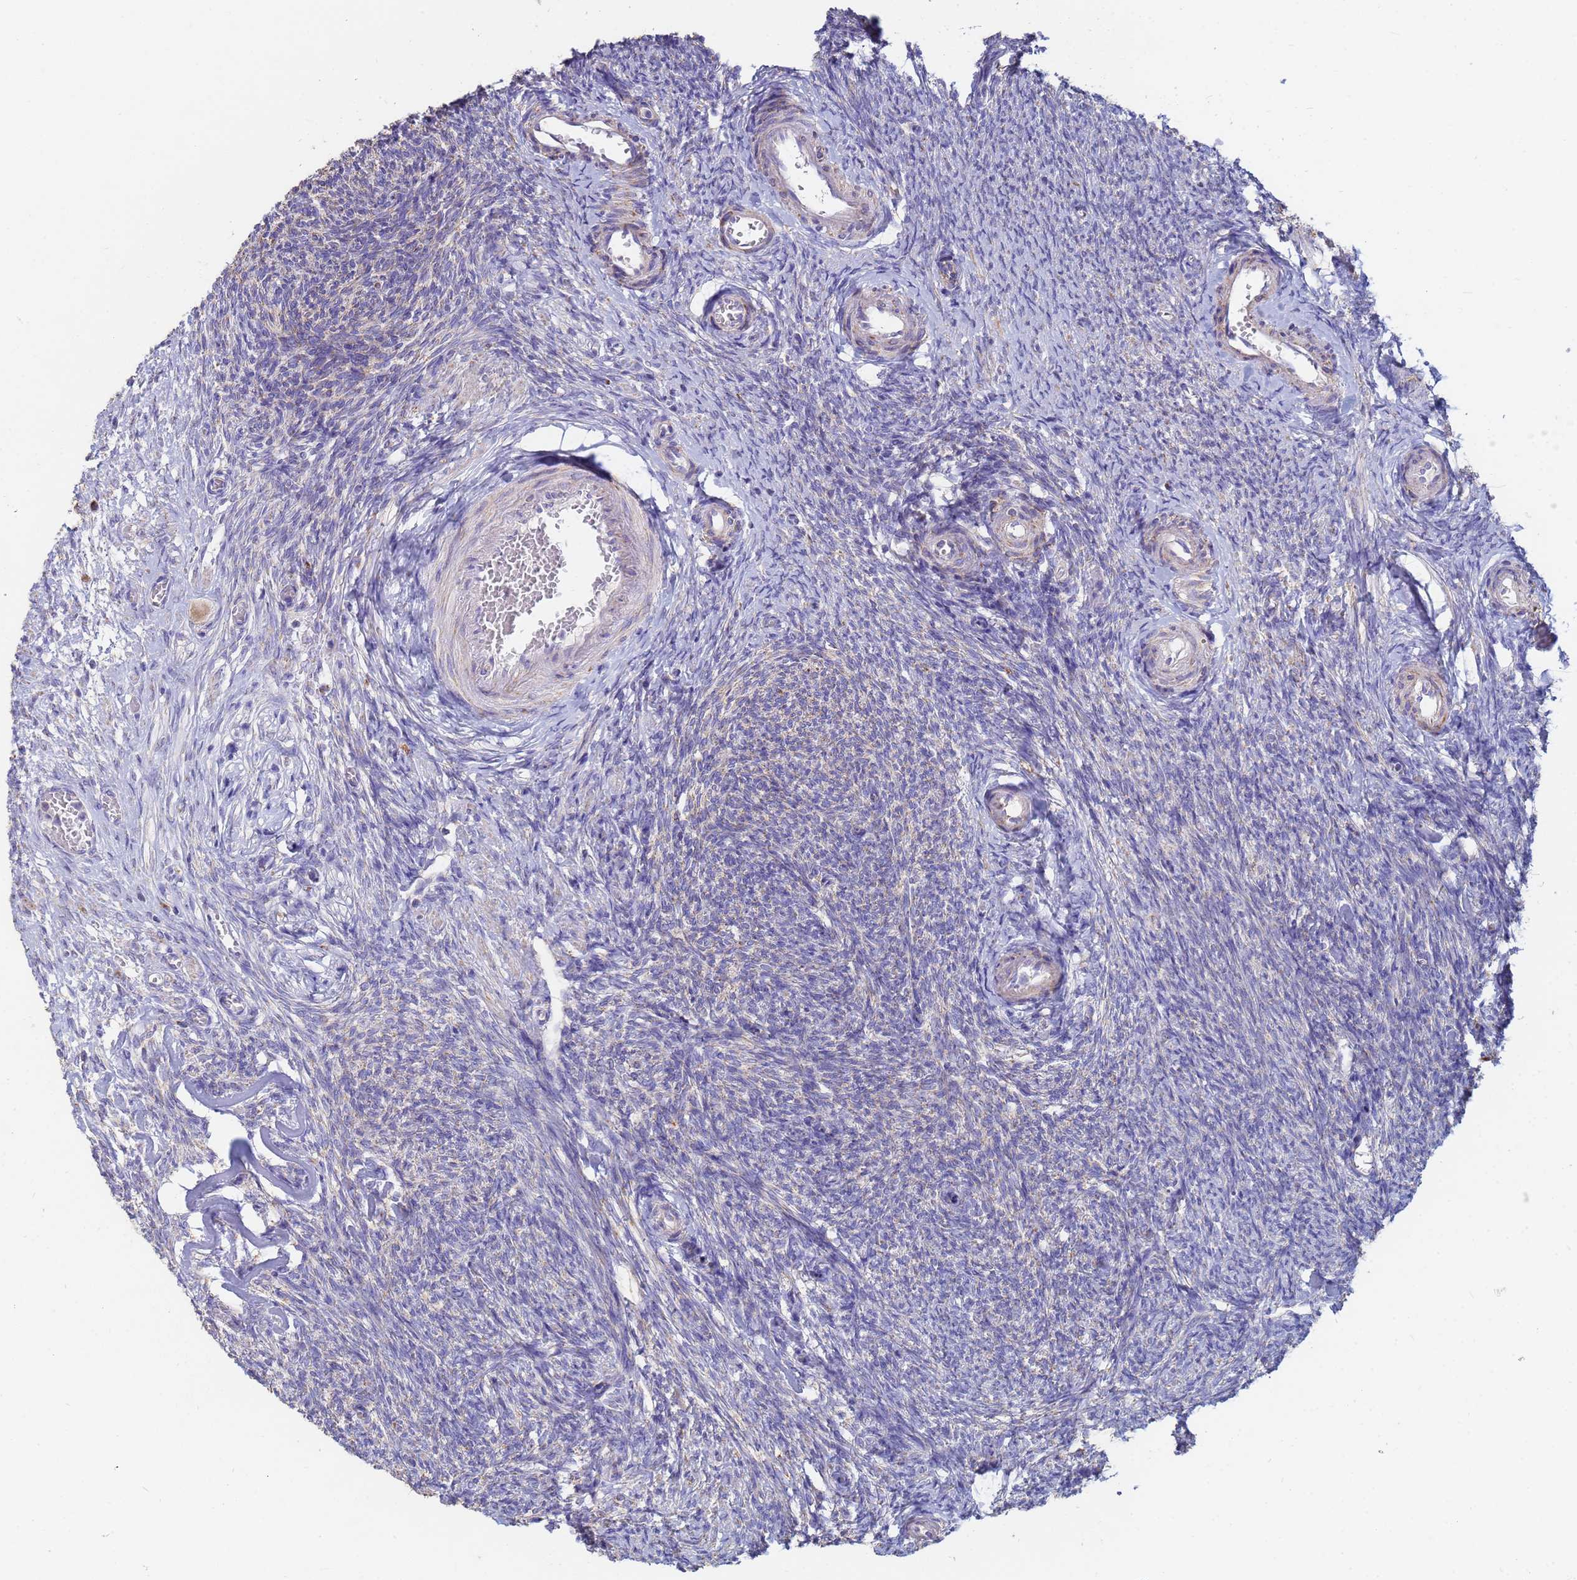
{"staining": {"intensity": "negative", "quantity": "none", "location": "none"}, "tissue": "ovary", "cell_type": "Follicle cells", "image_type": "normal", "snomed": [{"axis": "morphology", "description": "Normal tissue, NOS"}, {"axis": "topography", "description": "Ovary"}], "caption": "Immunohistochemistry (IHC) image of benign human ovary stained for a protein (brown), which displays no expression in follicle cells.", "gene": "UQCRHL", "patient": {"sex": "female", "age": 44}}